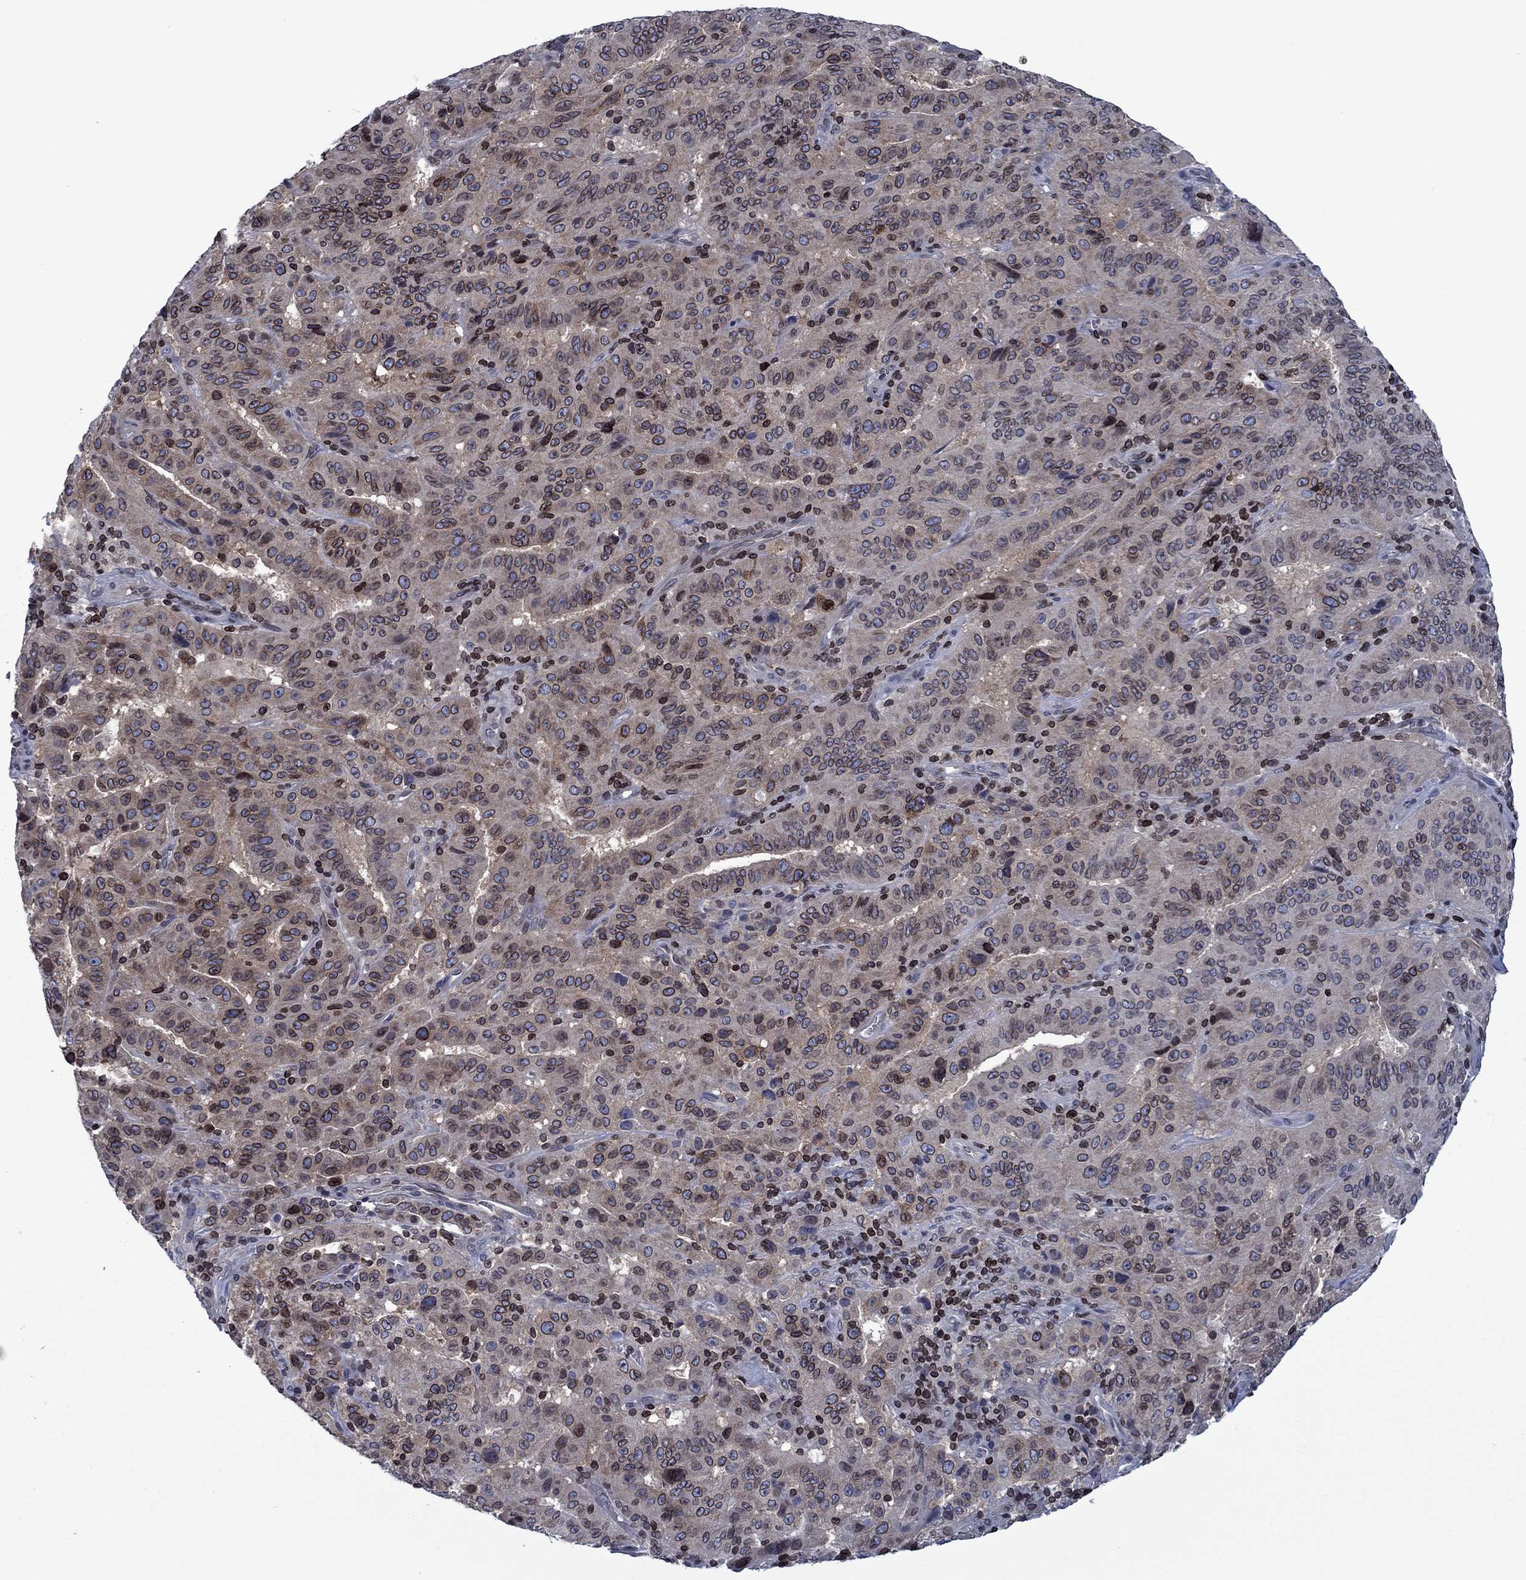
{"staining": {"intensity": "strong", "quantity": "<25%", "location": "cytoplasmic/membranous,nuclear"}, "tissue": "pancreatic cancer", "cell_type": "Tumor cells", "image_type": "cancer", "snomed": [{"axis": "morphology", "description": "Adenocarcinoma, NOS"}, {"axis": "topography", "description": "Pancreas"}], "caption": "Immunohistochemical staining of human adenocarcinoma (pancreatic) reveals medium levels of strong cytoplasmic/membranous and nuclear positivity in approximately <25% of tumor cells. (Stains: DAB in brown, nuclei in blue, Microscopy: brightfield microscopy at high magnification).", "gene": "SLA", "patient": {"sex": "male", "age": 63}}